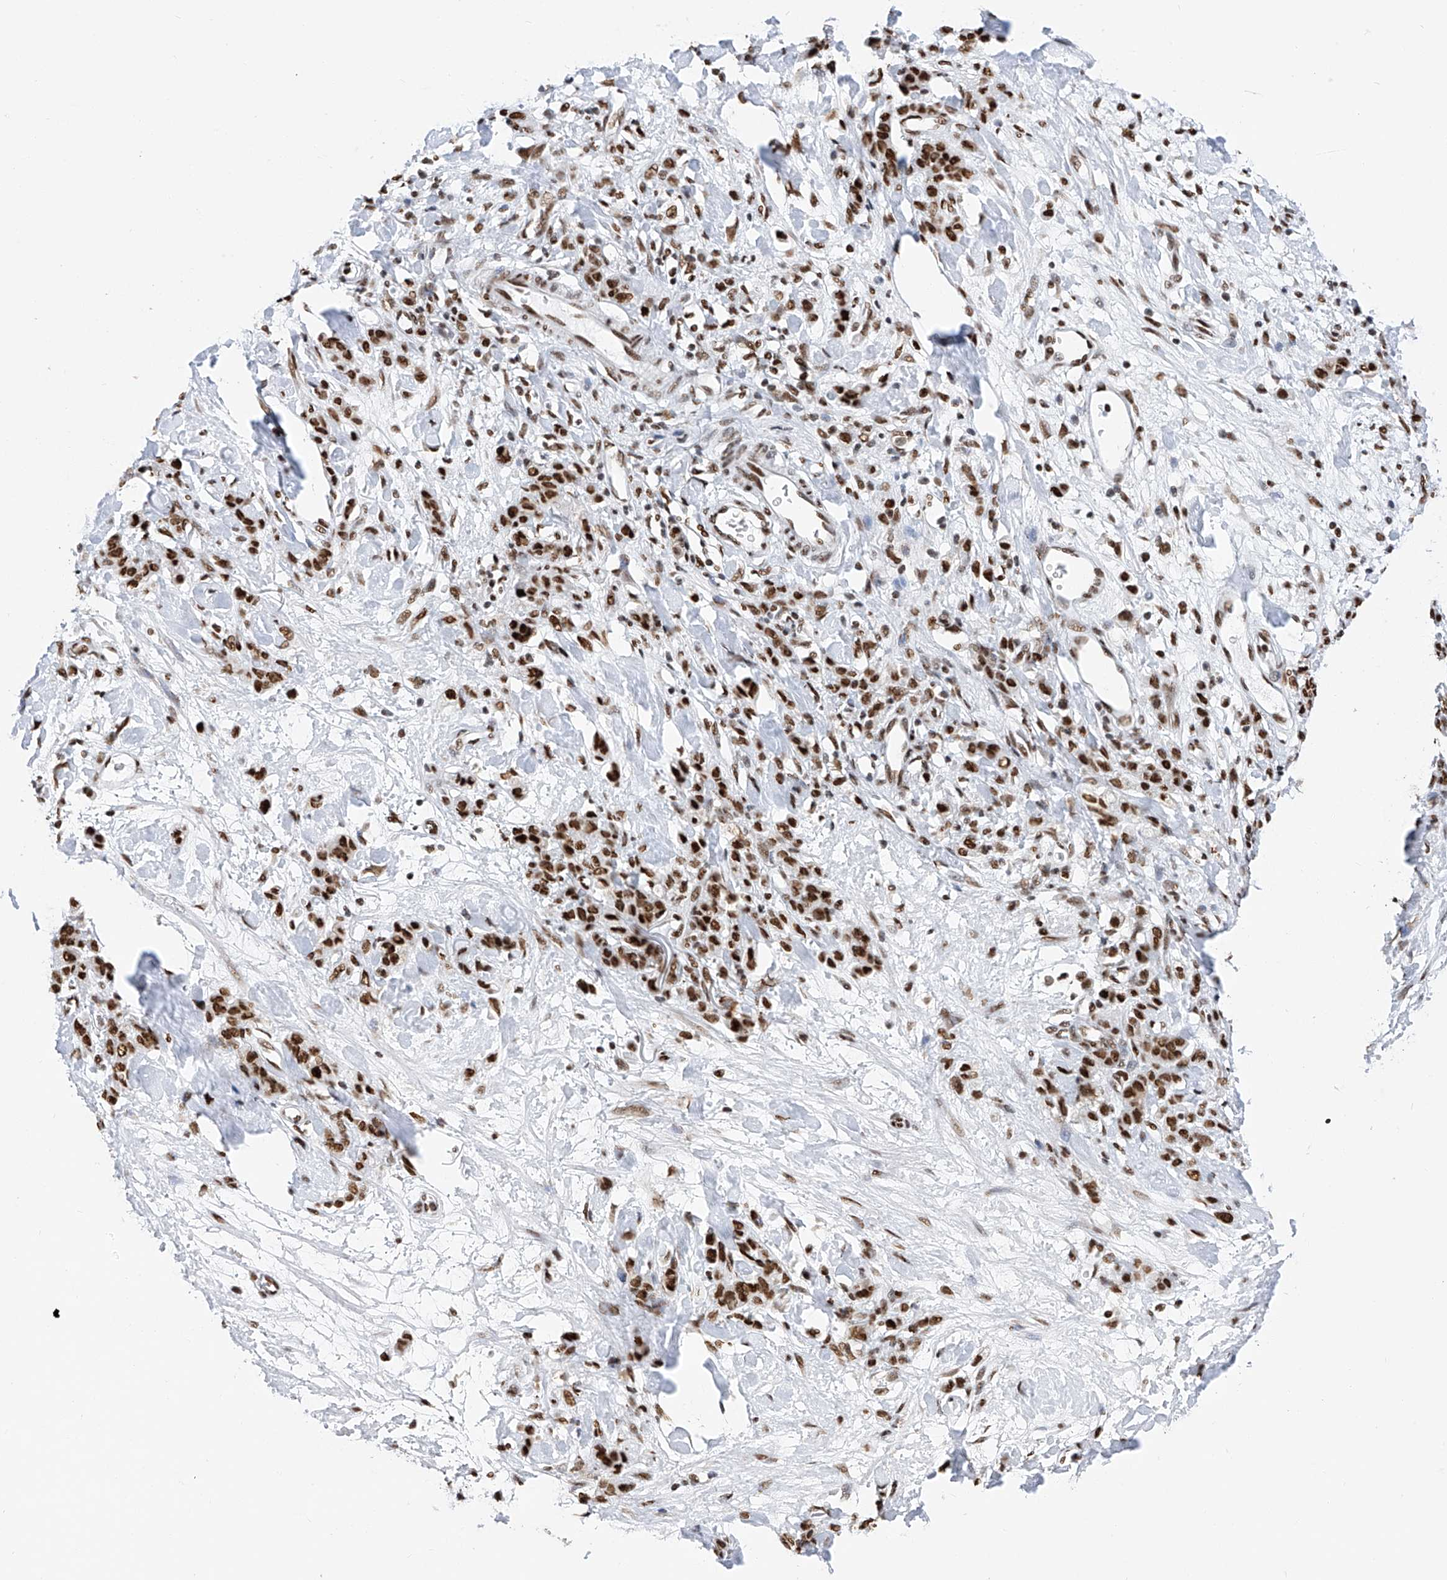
{"staining": {"intensity": "strong", "quantity": ">75%", "location": "nuclear"}, "tissue": "stomach cancer", "cell_type": "Tumor cells", "image_type": "cancer", "snomed": [{"axis": "morphology", "description": "Normal tissue, NOS"}, {"axis": "morphology", "description": "Adenocarcinoma, NOS"}, {"axis": "topography", "description": "Stomach"}], "caption": "Brown immunohistochemical staining in human adenocarcinoma (stomach) shows strong nuclear staining in about >75% of tumor cells.", "gene": "SRSF6", "patient": {"sex": "male", "age": 82}}